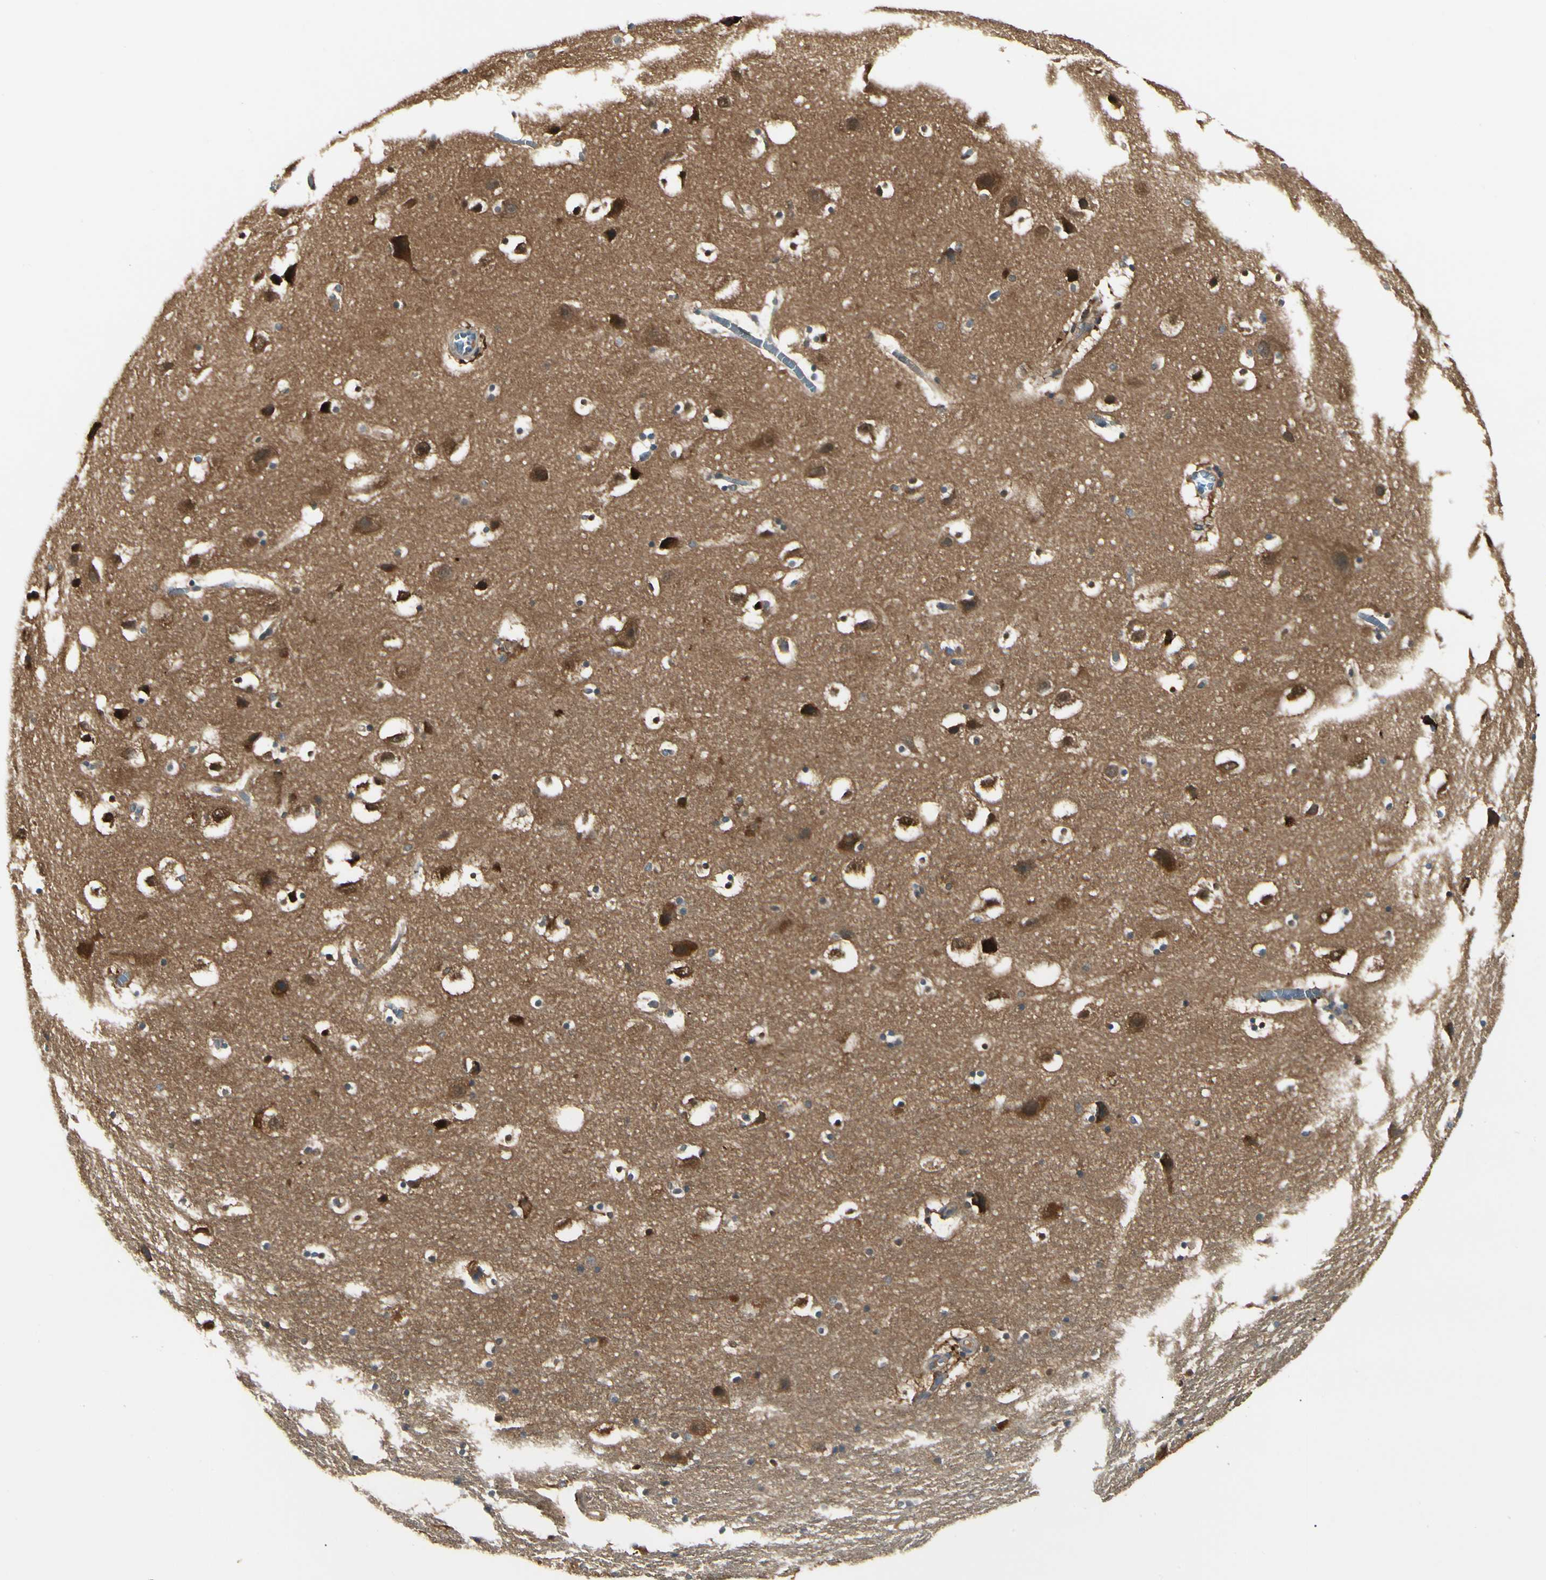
{"staining": {"intensity": "strong", "quantity": ">75%", "location": "cytoplasmic/membranous,nuclear"}, "tissue": "hippocampus", "cell_type": "Glial cells", "image_type": "normal", "snomed": [{"axis": "morphology", "description": "Normal tissue, NOS"}, {"axis": "topography", "description": "Hippocampus"}], "caption": "Protein expression analysis of unremarkable hippocampus demonstrates strong cytoplasmic/membranous,nuclear positivity in approximately >75% of glial cells.", "gene": "NME1", "patient": {"sex": "male", "age": 45}}